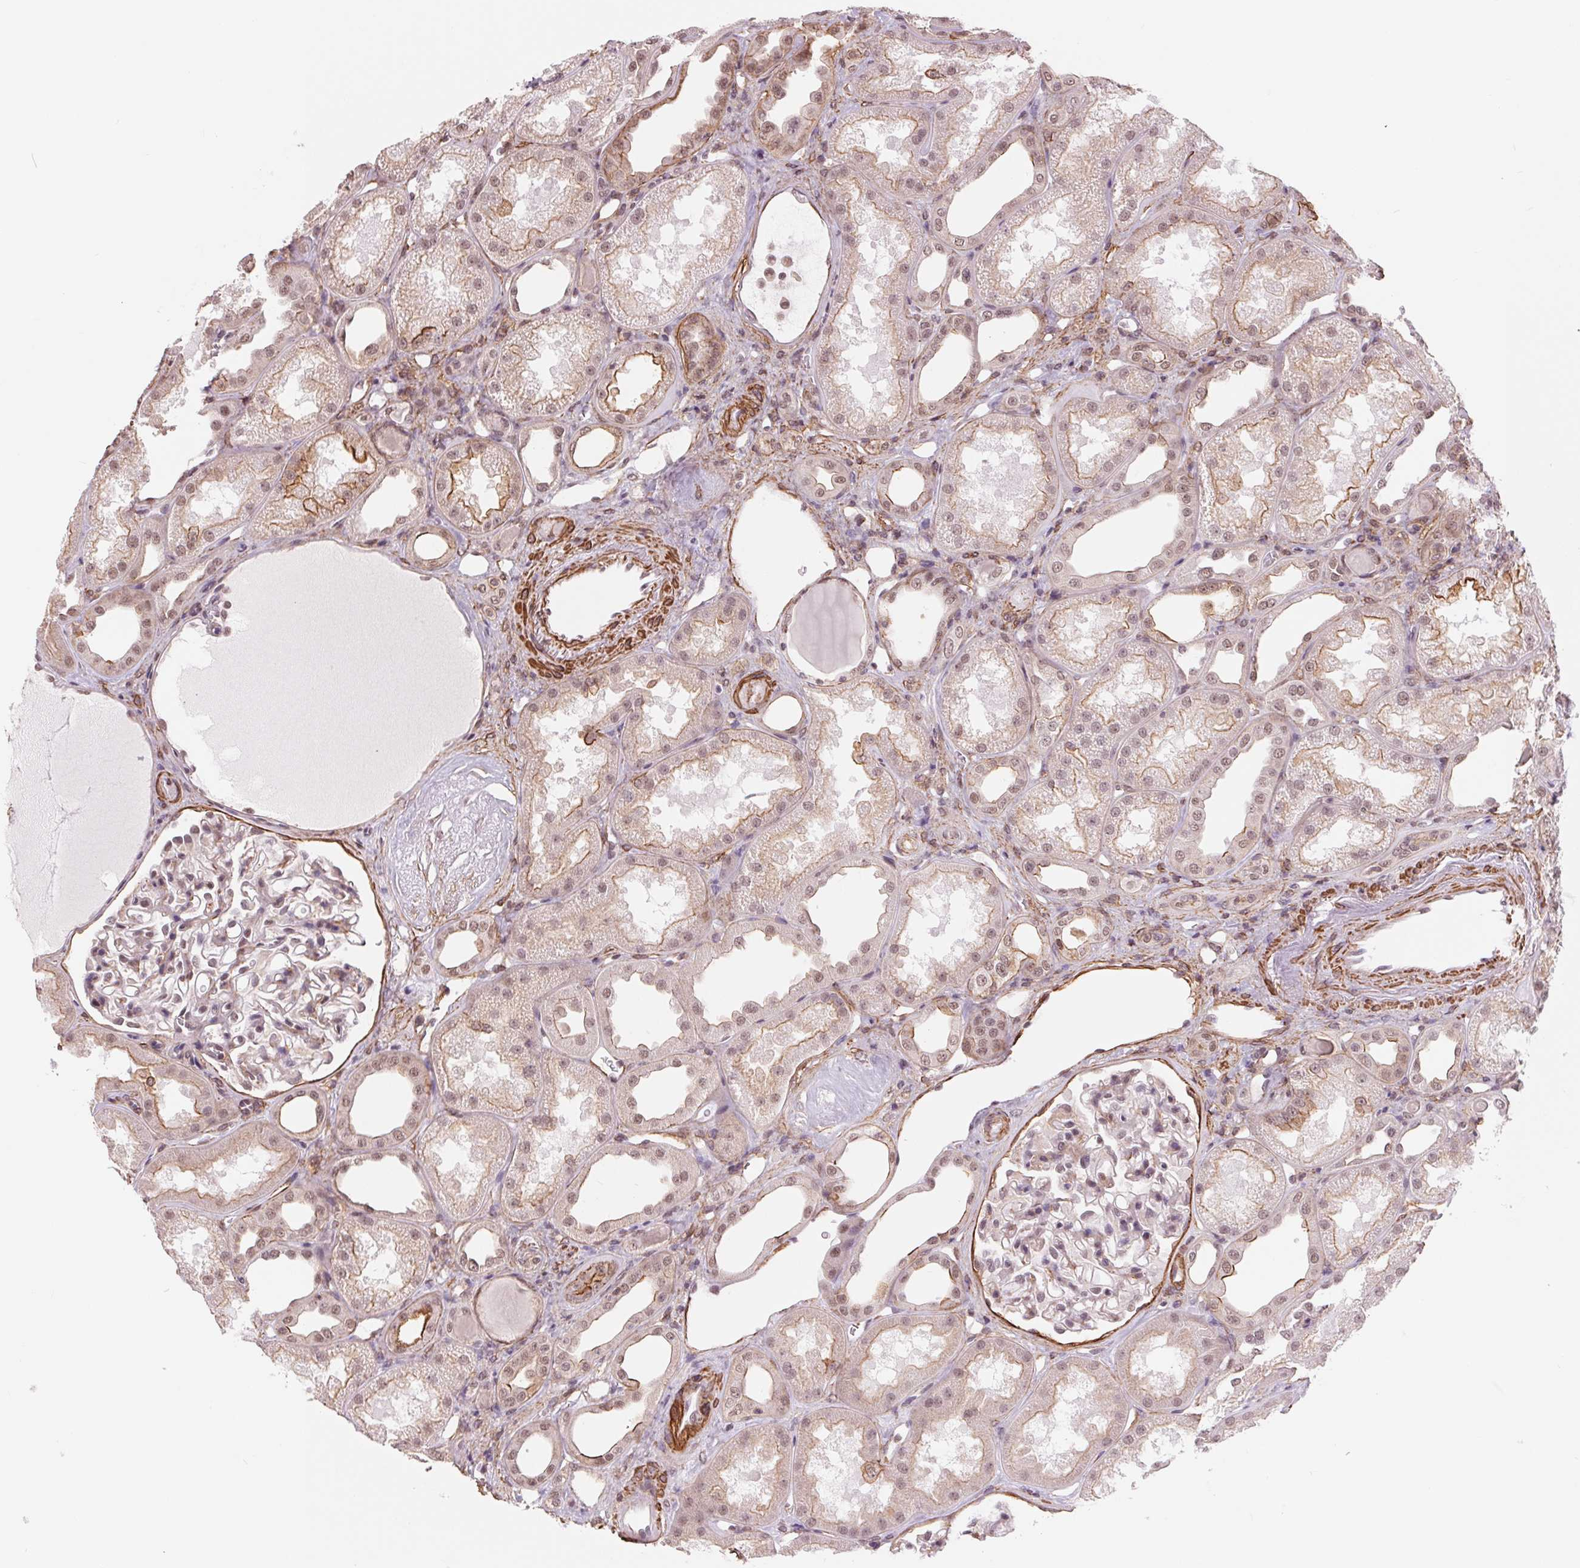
{"staining": {"intensity": "moderate", "quantity": "<25%", "location": "cytoplasmic/membranous"}, "tissue": "kidney", "cell_type": "Cells in glomeruli", "image_type": "normal", "snomed": [{"axis": "morphology", "description": "Normal tissue, NOS"}, {"axis": "topography", "description": "Kidney"}], "caption": "Immunohistochemical staining of unremarkable kidney displays <25% levels of moderate cytoplasmic/membranous protein positivity in approximately <25% of cells in glomeruli.", "gene": "BCAT1", "patient": {"sex": "male", "age": 61}}